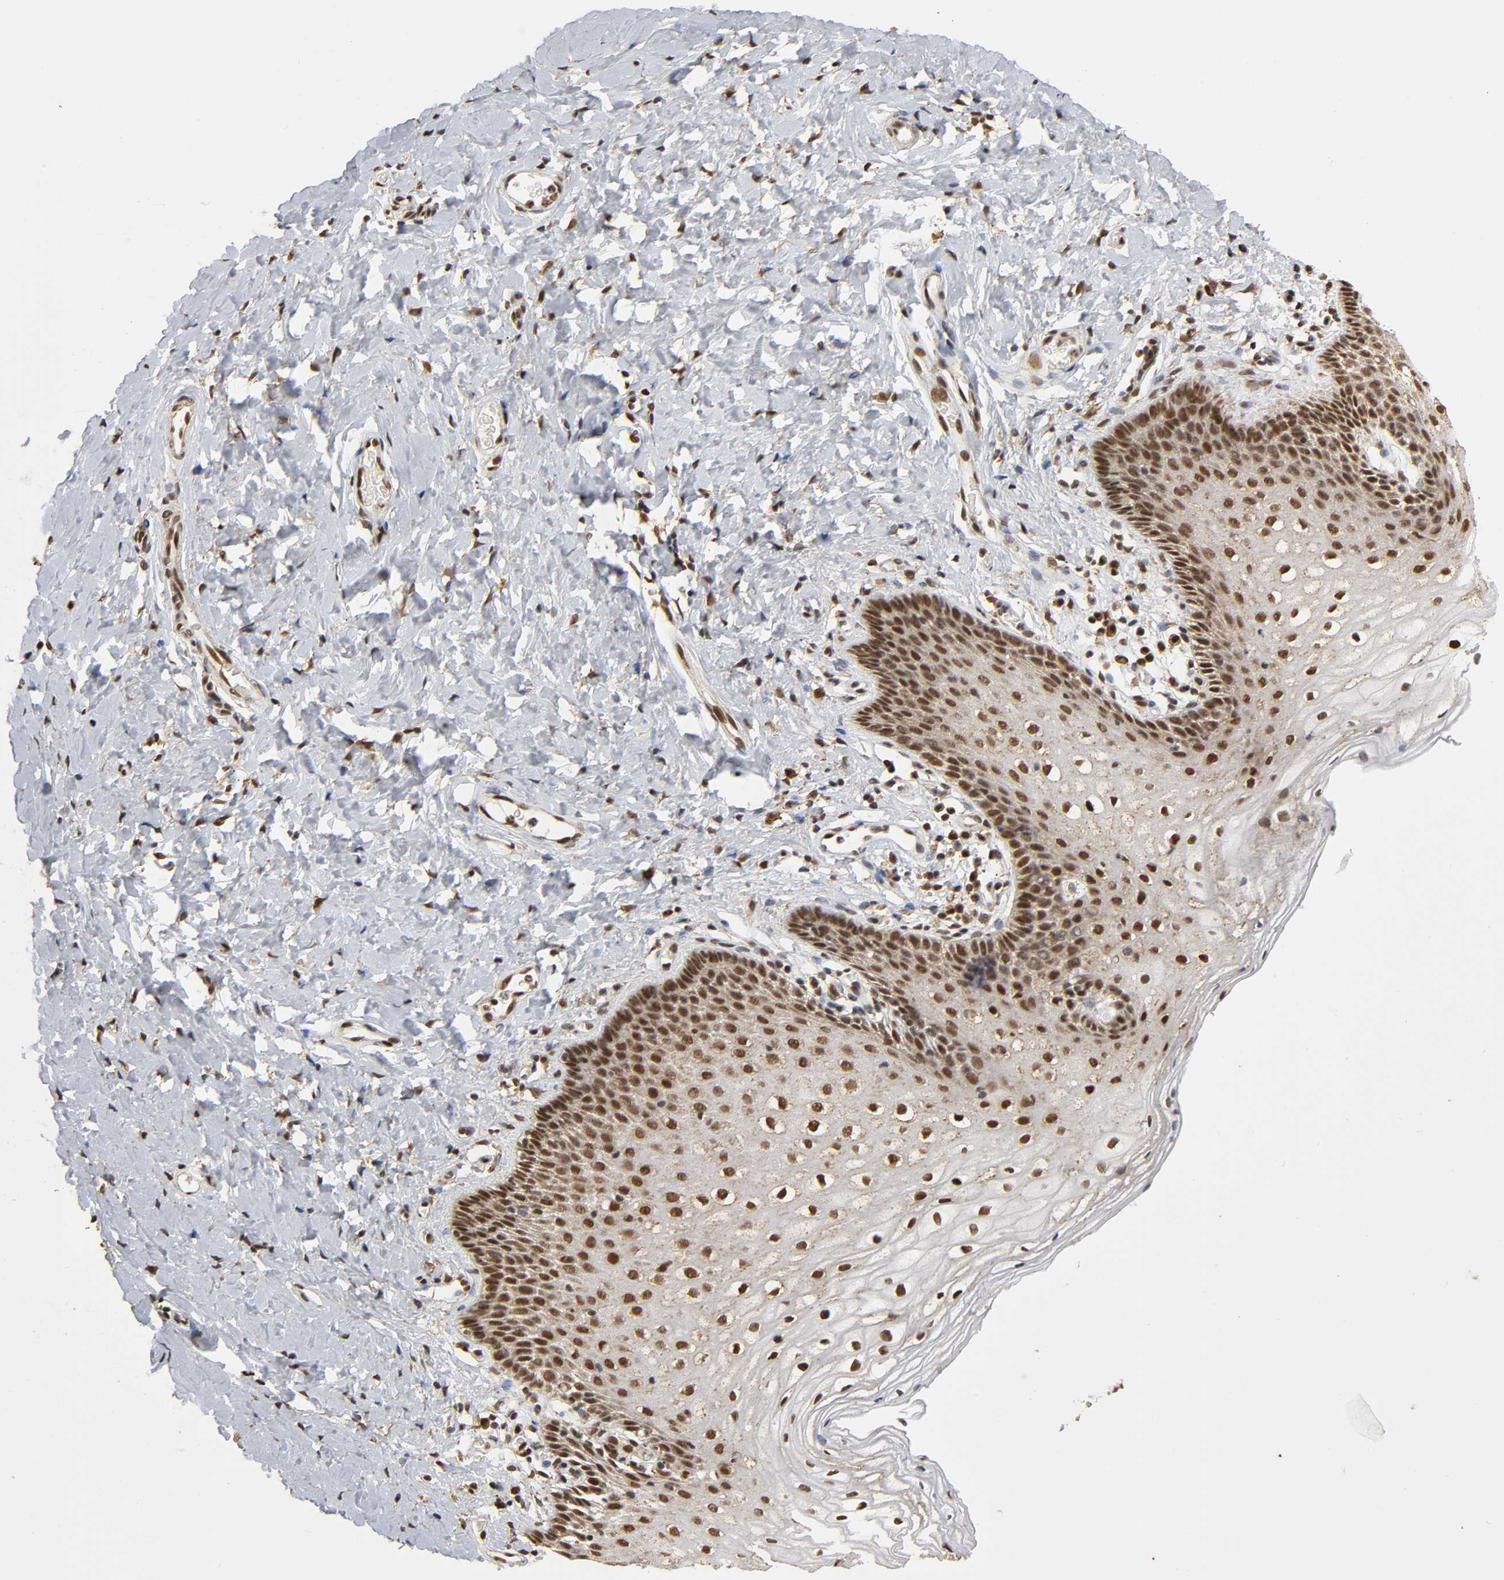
{"staining": {"intensity": "strong", "quantity": ">75%", "location": "nuclear"}, "tissue": "vagina", "cell_type": "Squamous epithelial cells", "image_type": "normal", "snomed": [{"axis": "morphology", "description": "Normal tissue, NOS"}, {"axis": "topography", "description": "Vagina"}], "caption": "An image of vagina stained for a protein shows strong nuclear brown staining in squamous epithelial cells. (DAB (3,3'-diaminobenzidine) IHC with brightfield microscopy, high magnification).", "gene": "RNF122", "patient": {"sex": "female", "age": 55}}